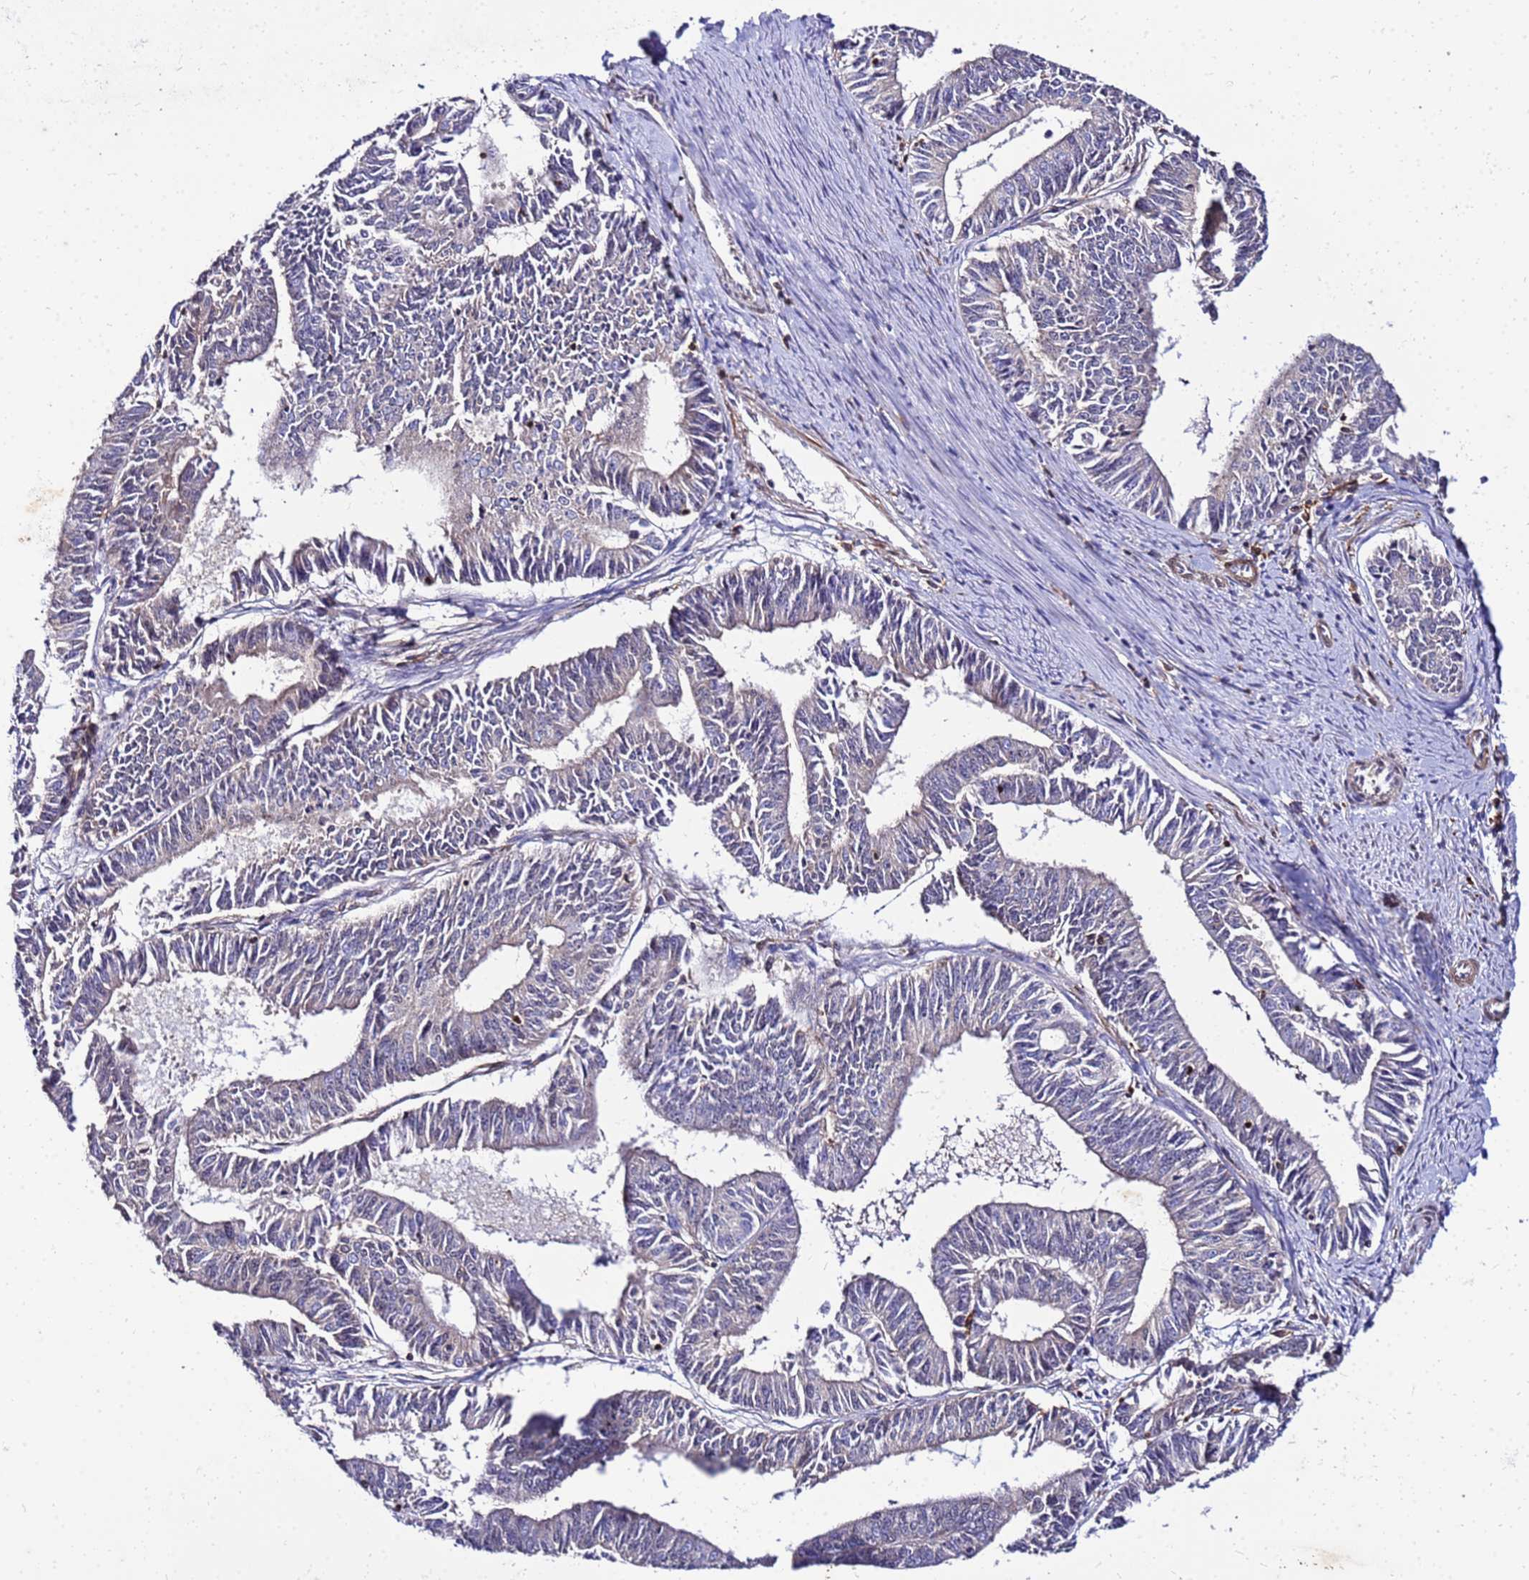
{"staining": {"intensity": "weak", "quantity": "<25%", "location": "cytoplasmic/membranous"}, "tissue": "endometrial cancer", "cell_type": "Tumor cells", "image_type": "cancer", "snomed": [{"axis": "morphology", "description": "Adenocarcinoma, NOS"}, {"axis": "topography", "description": "Endometrium"}], "caption": "Immunohistochemistry (IHC) photomicrograph of neoplastic tissue: endometrial cancer (adenocarcinoma) stained with DAB (3,3'-diaminobenzidine) shows no significant protein expression in tumor cells. (DAB immunohistochemistry (IHC) with hematoxylin counter stain).", "gene": "DBNDD2", "patient": {"sex": "female", "age": 73}}